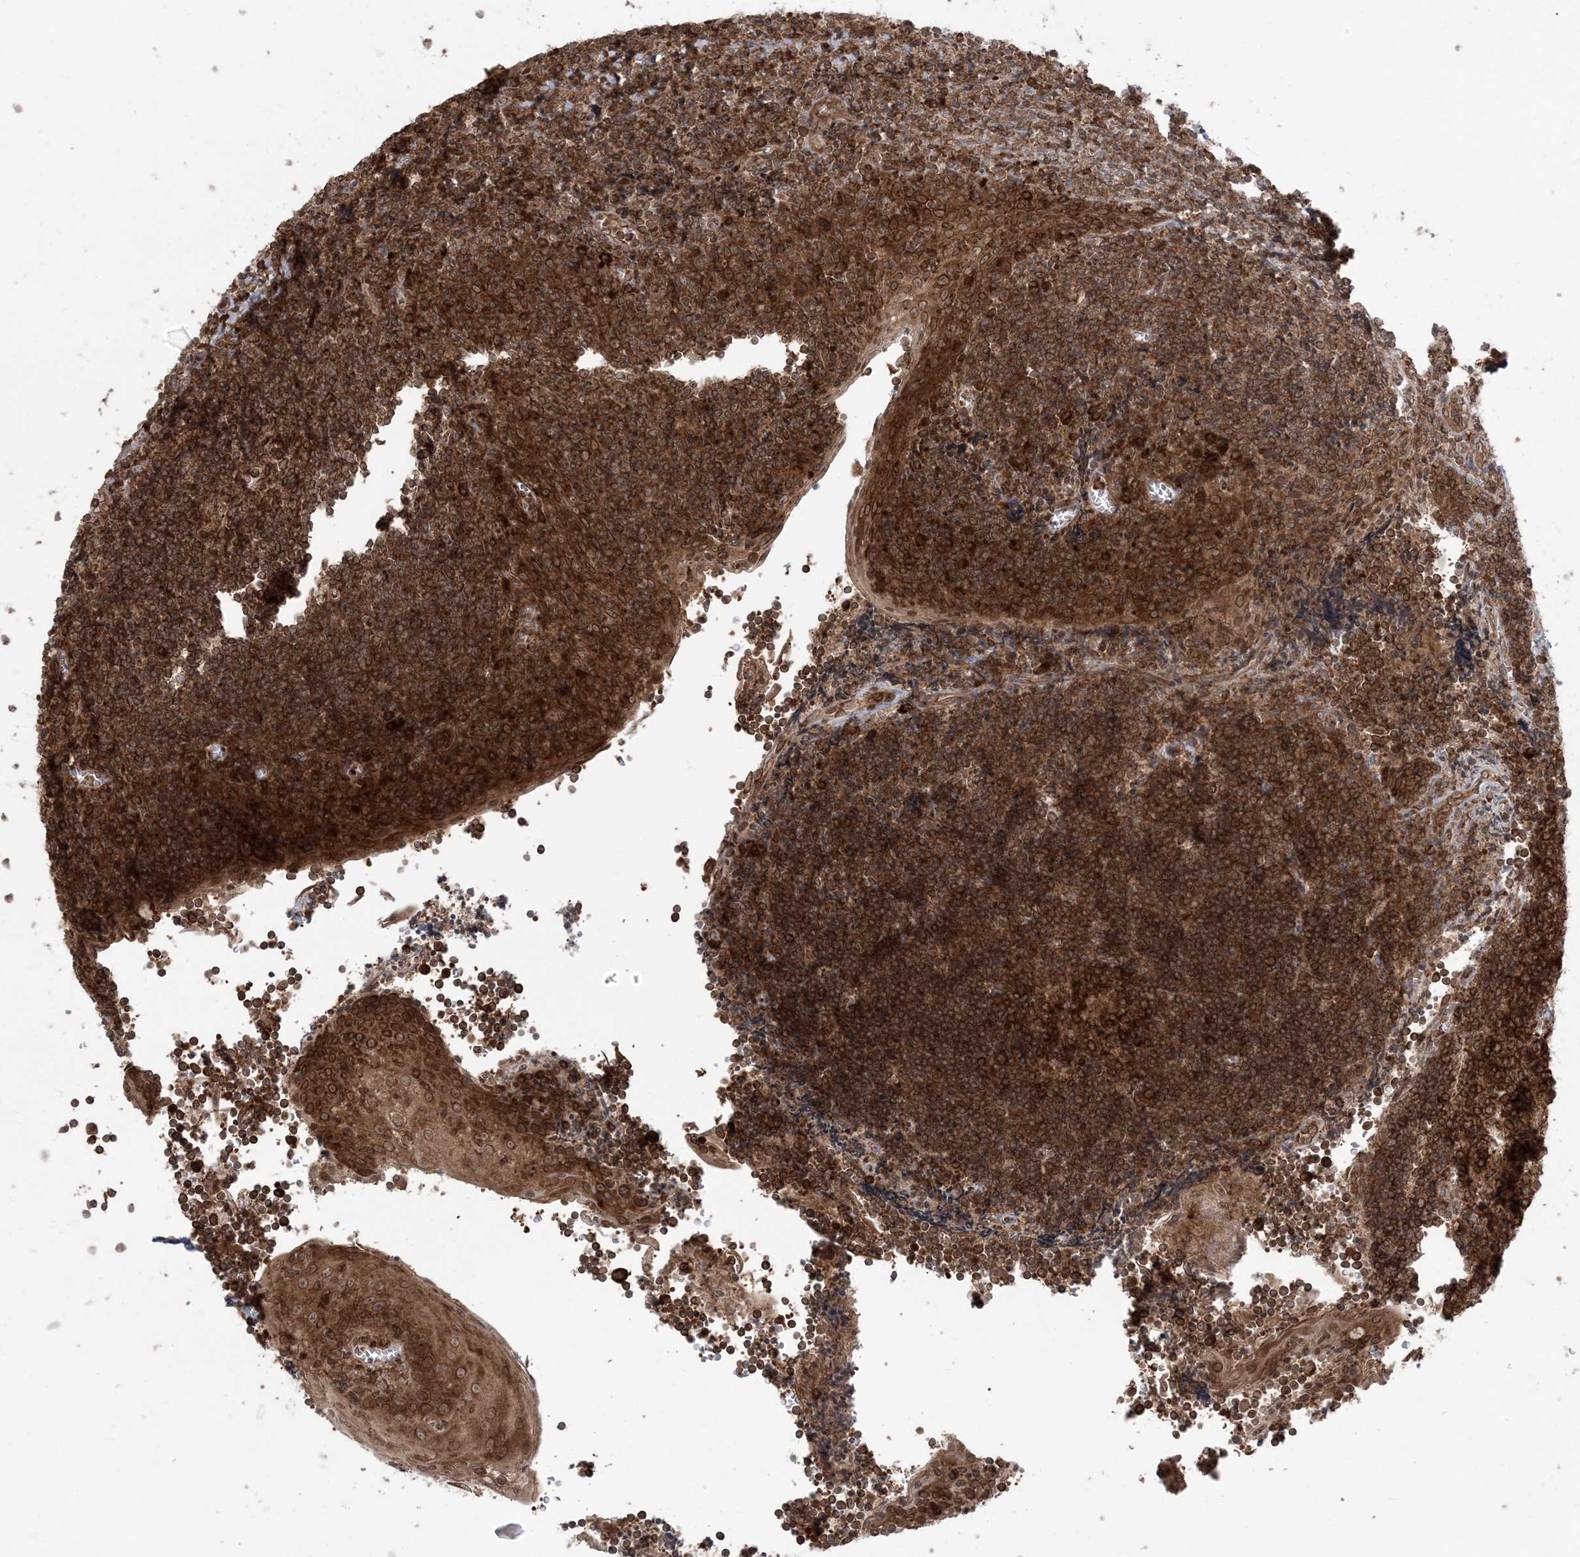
{"staining": {"intensity": "strong", "quantity": ">75%", "location": "cytoplasmic/membranous,nuclear"}, "tissue": "tonsil", "cell_type": "Germinal center cells", "image_type": "normal", "snomed": [{"axis": "morphology", "description": "Normal tissue, NOS"}, {"axis": "topography", "description": "Tonsil"}], "caption": "IHC image of benign tonsil: human tonsil stained using IHC demonstrates high levels of strong protein expression localized specifically in the cytoplasmic/membranous,nuclear of germinal center cells, appearing as a cytoplasmic/membranous,nuclear brown color.", "gene": "DDX19B", "patient": {"sex": "male", "age": 27}}